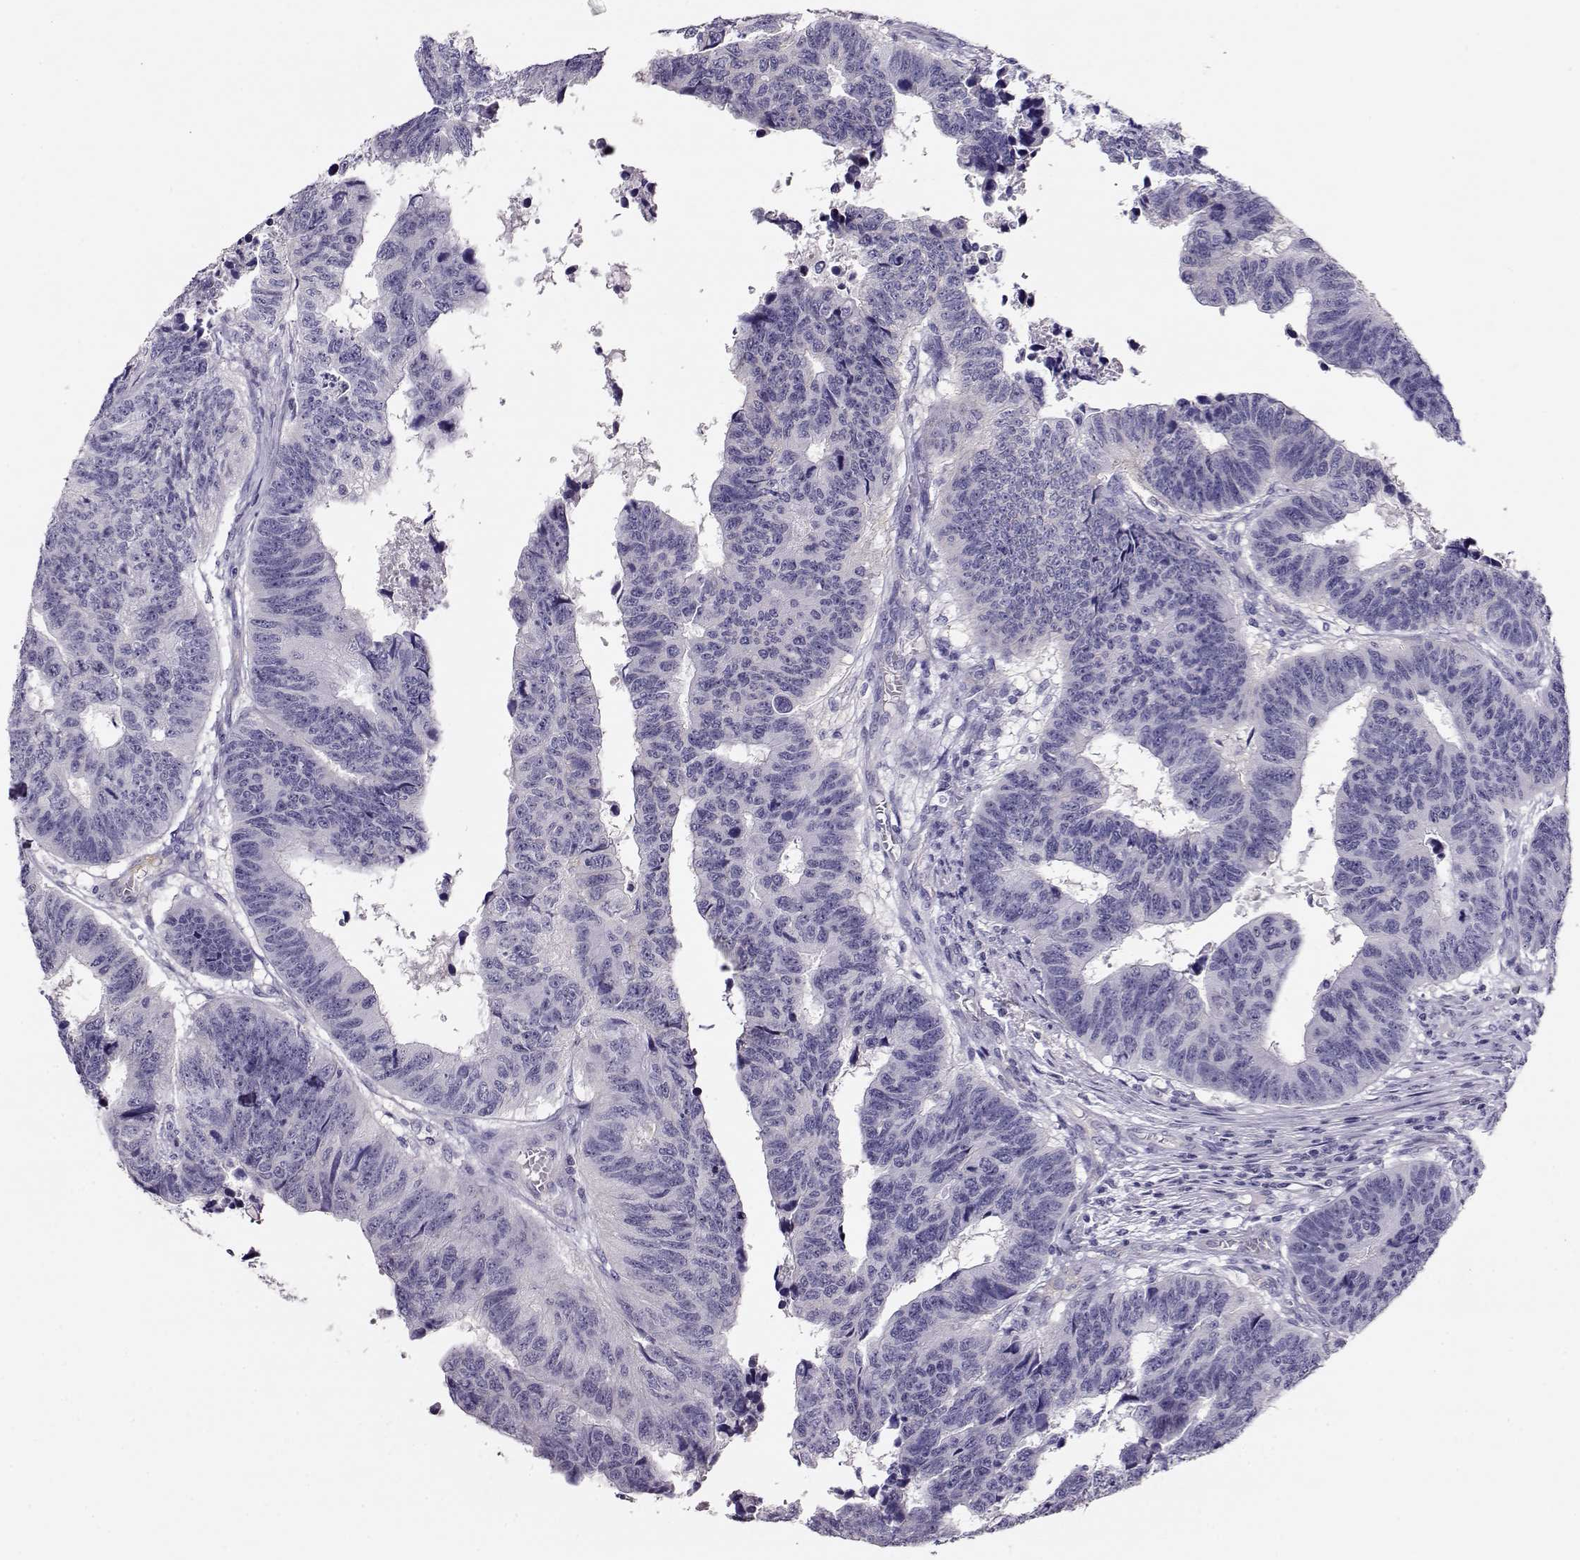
{"staining": {"intensity": "negative", "quantity": "none", "location": "none"}, "tissue": "colorectal cancer", "cell_type": "Tumor cells", "image_type": "cancer", "snomed": [{"axis": "morphology", "description": "Adenocarcinoma, NOS"}, {"axis": "topography", "description": "Rectum"}], "caption": "This is an immunohistochemistry photomicrograph of adenocarcinoma (colorectal). There is no expression in tumor cells.", "gene": "RBM44", "patient": {"sex": "female", "age": 85}}